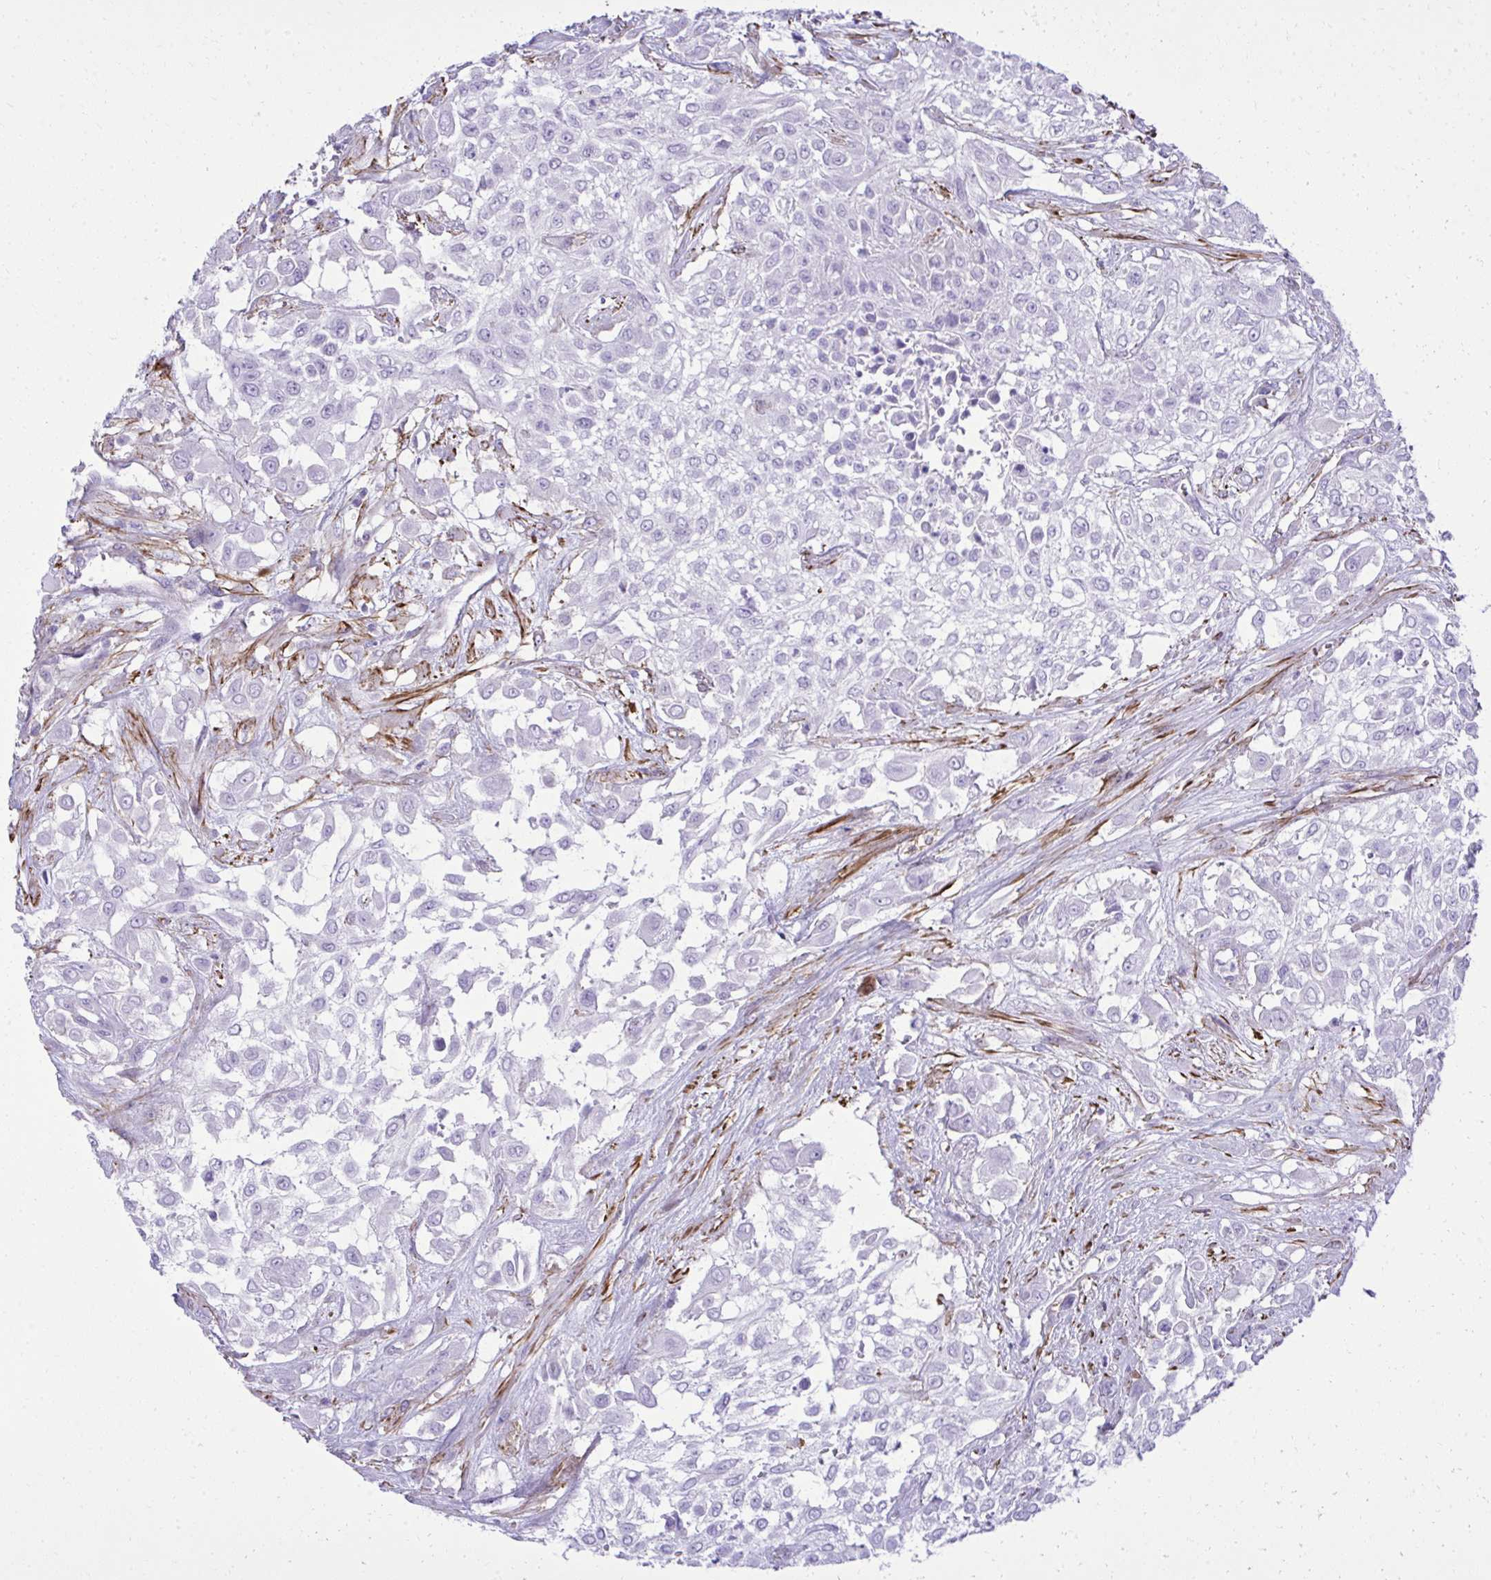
{"staining": {"intensity": "negative", "quantity": "none", "location": "none"}, "tissue": "urothelial cancer", "cell_type": "Tumor cells", "image_type": "cancer", "snomed": [{"axis": "morphology", "description": "Urothelial carcinoma, High grade"}, {"axis": "topography", "description": "Urinary bladder"}], "caption": "Tumor cells show no significant expression in urothelial carcinoma (high-grade).", "gene": "PITPNM3", "patient": {"sex": "male", "age": 57}}